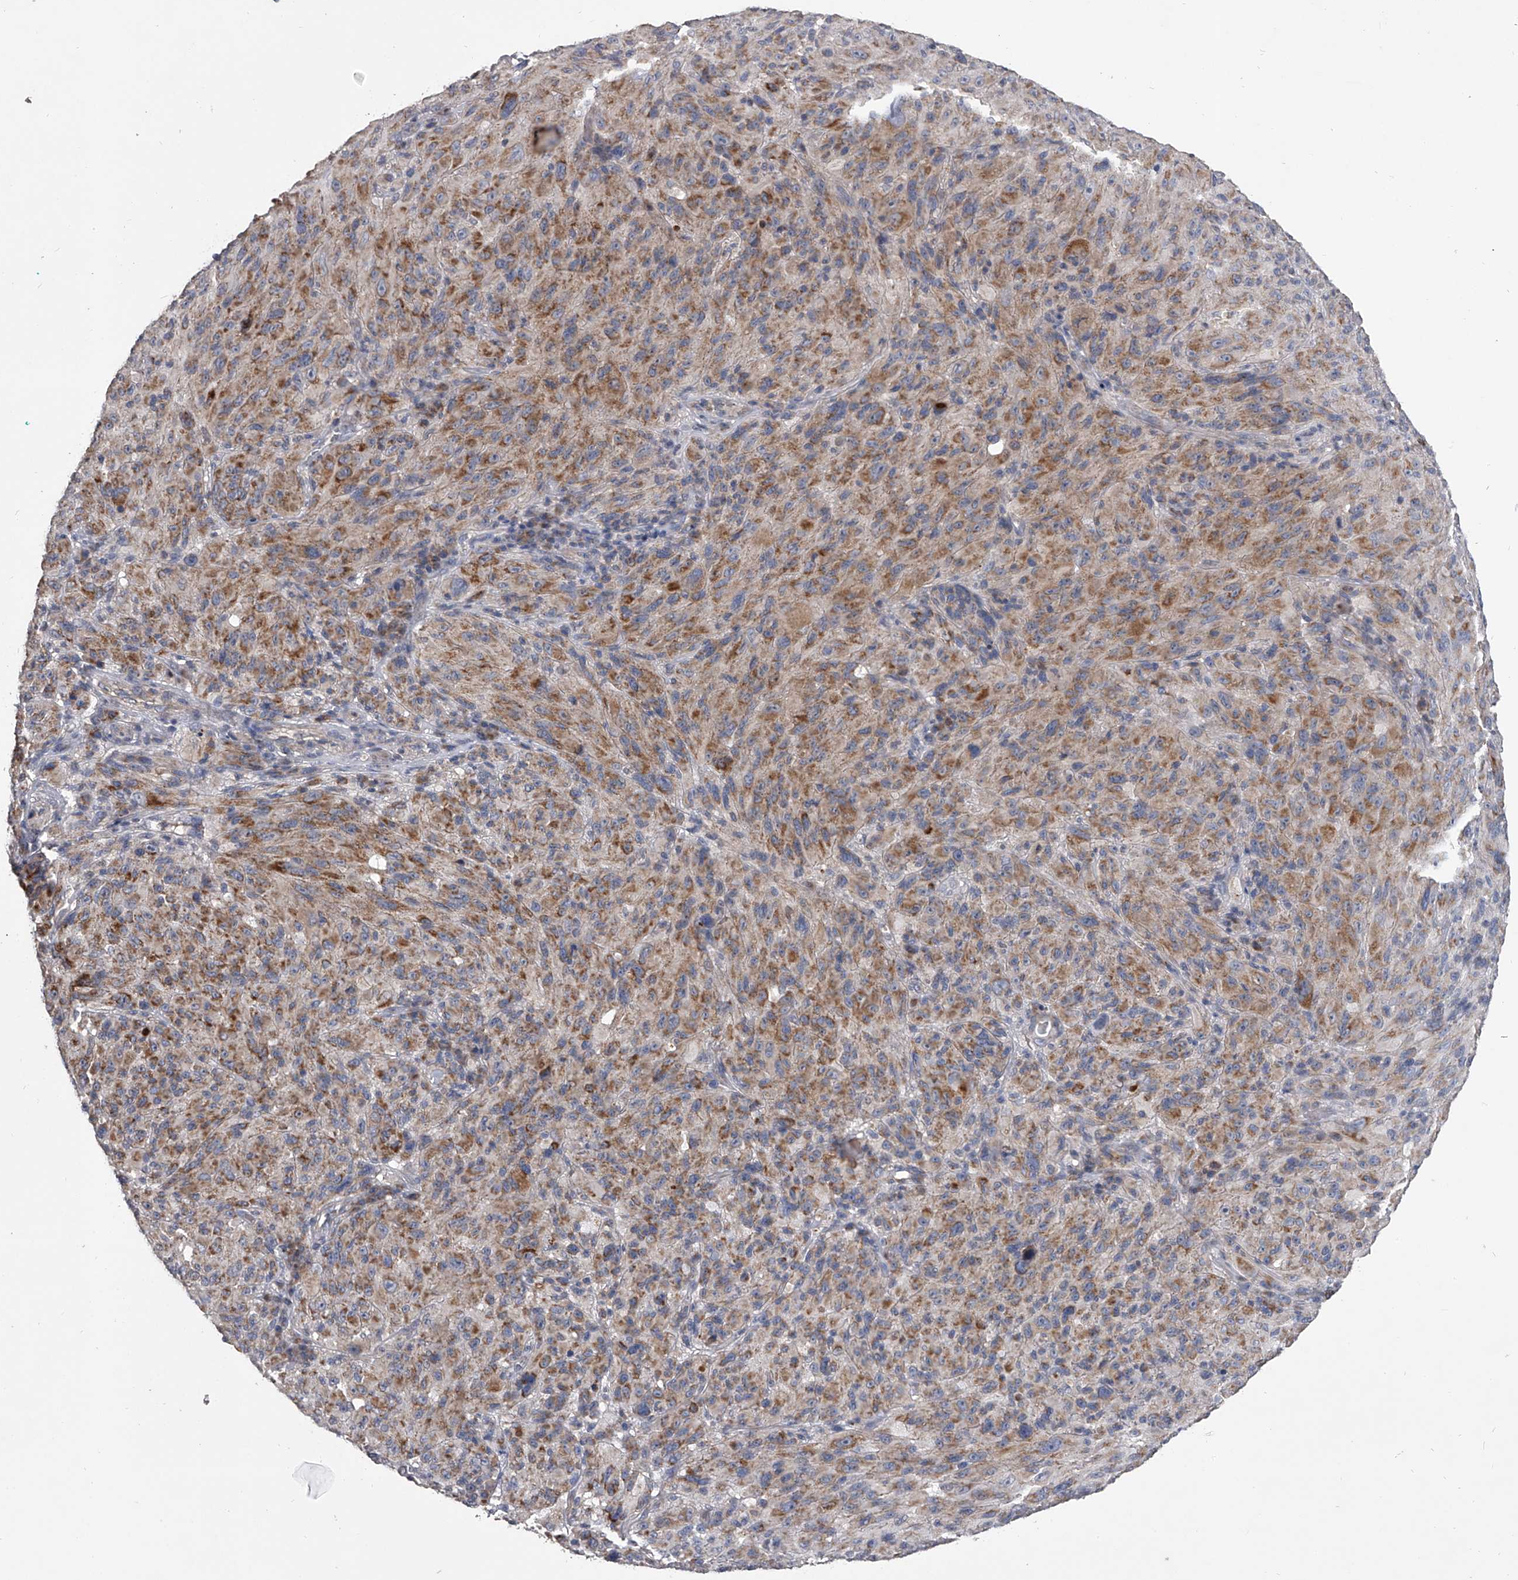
{"staining": {"intensity": "moderate", "quantity": ">75%", "location": "cytoplasmic/membranous"}, "tissue": "melanoma", "cell_type": "Tumor cells", "image_type": "cancer", "snomed": [{"axis": "morphology", "description": "Malignant melanoma, NOS"}, {"axis": "topography", "description": "Skin of head"}], "caption": "Tumor cells display medium levels of moderate cytoplasmic/membranous expression in approximately >75% of cells in human malignant melanoma.", "gene": "NRP1", "patient": {"sex": "male", "age": 96}}